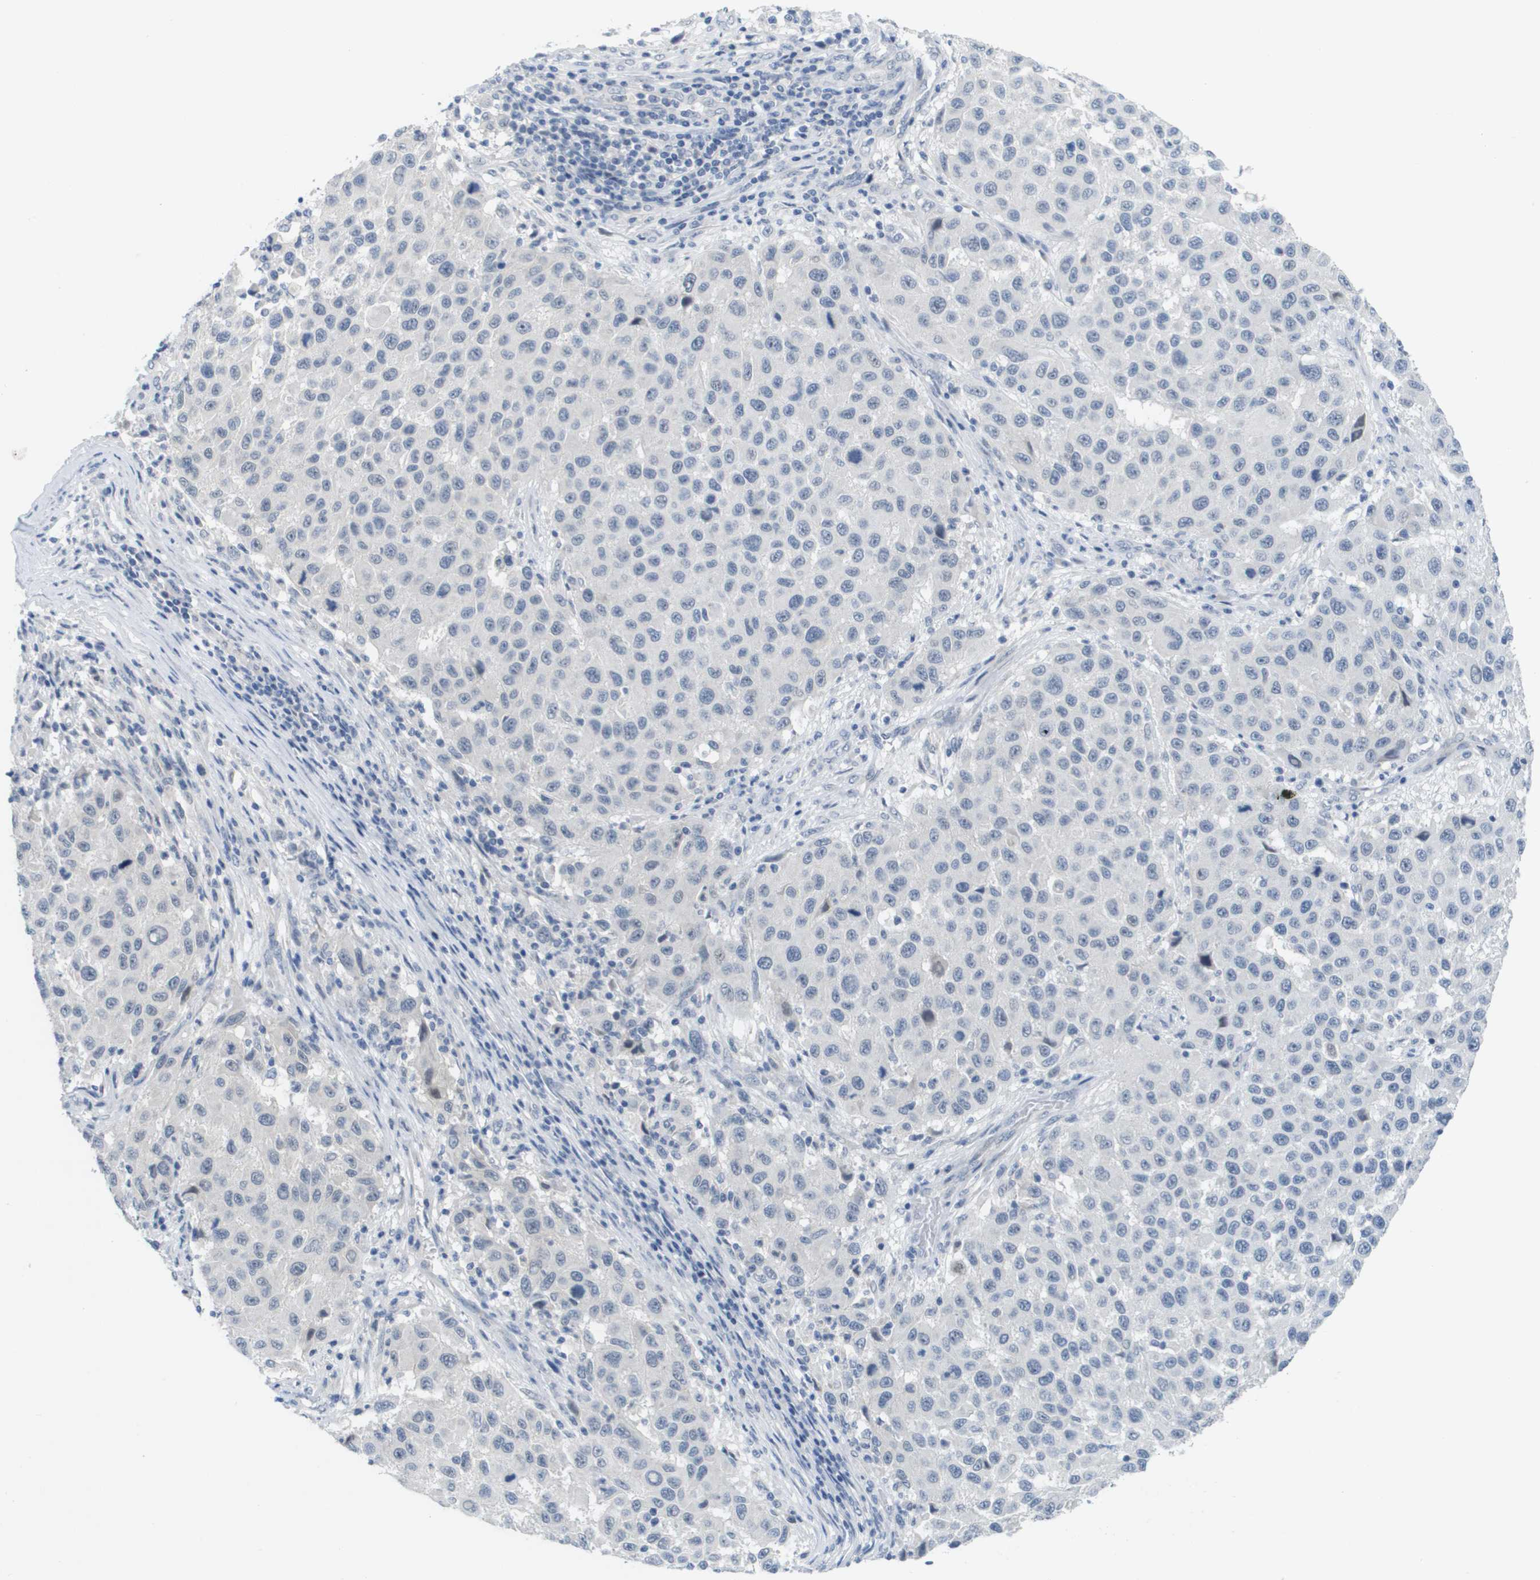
{"staining": {"intensity": "negative", "quantity": "none", "location": "none"}, "tissue": "melanoma", "cell_type": "Tumor cells", "image_type": "cancer", "snomed": [{"axis": "morphology", "description": "Malignant melanoma, Metastatic site"}, {"axis": "topography", "description": "Lymph node"}], "caption": "The image reveals no significant staining in tumor cells of melanoma.", "gene": "PDE4A", "patient": {"sex": "male", "age": 61}}